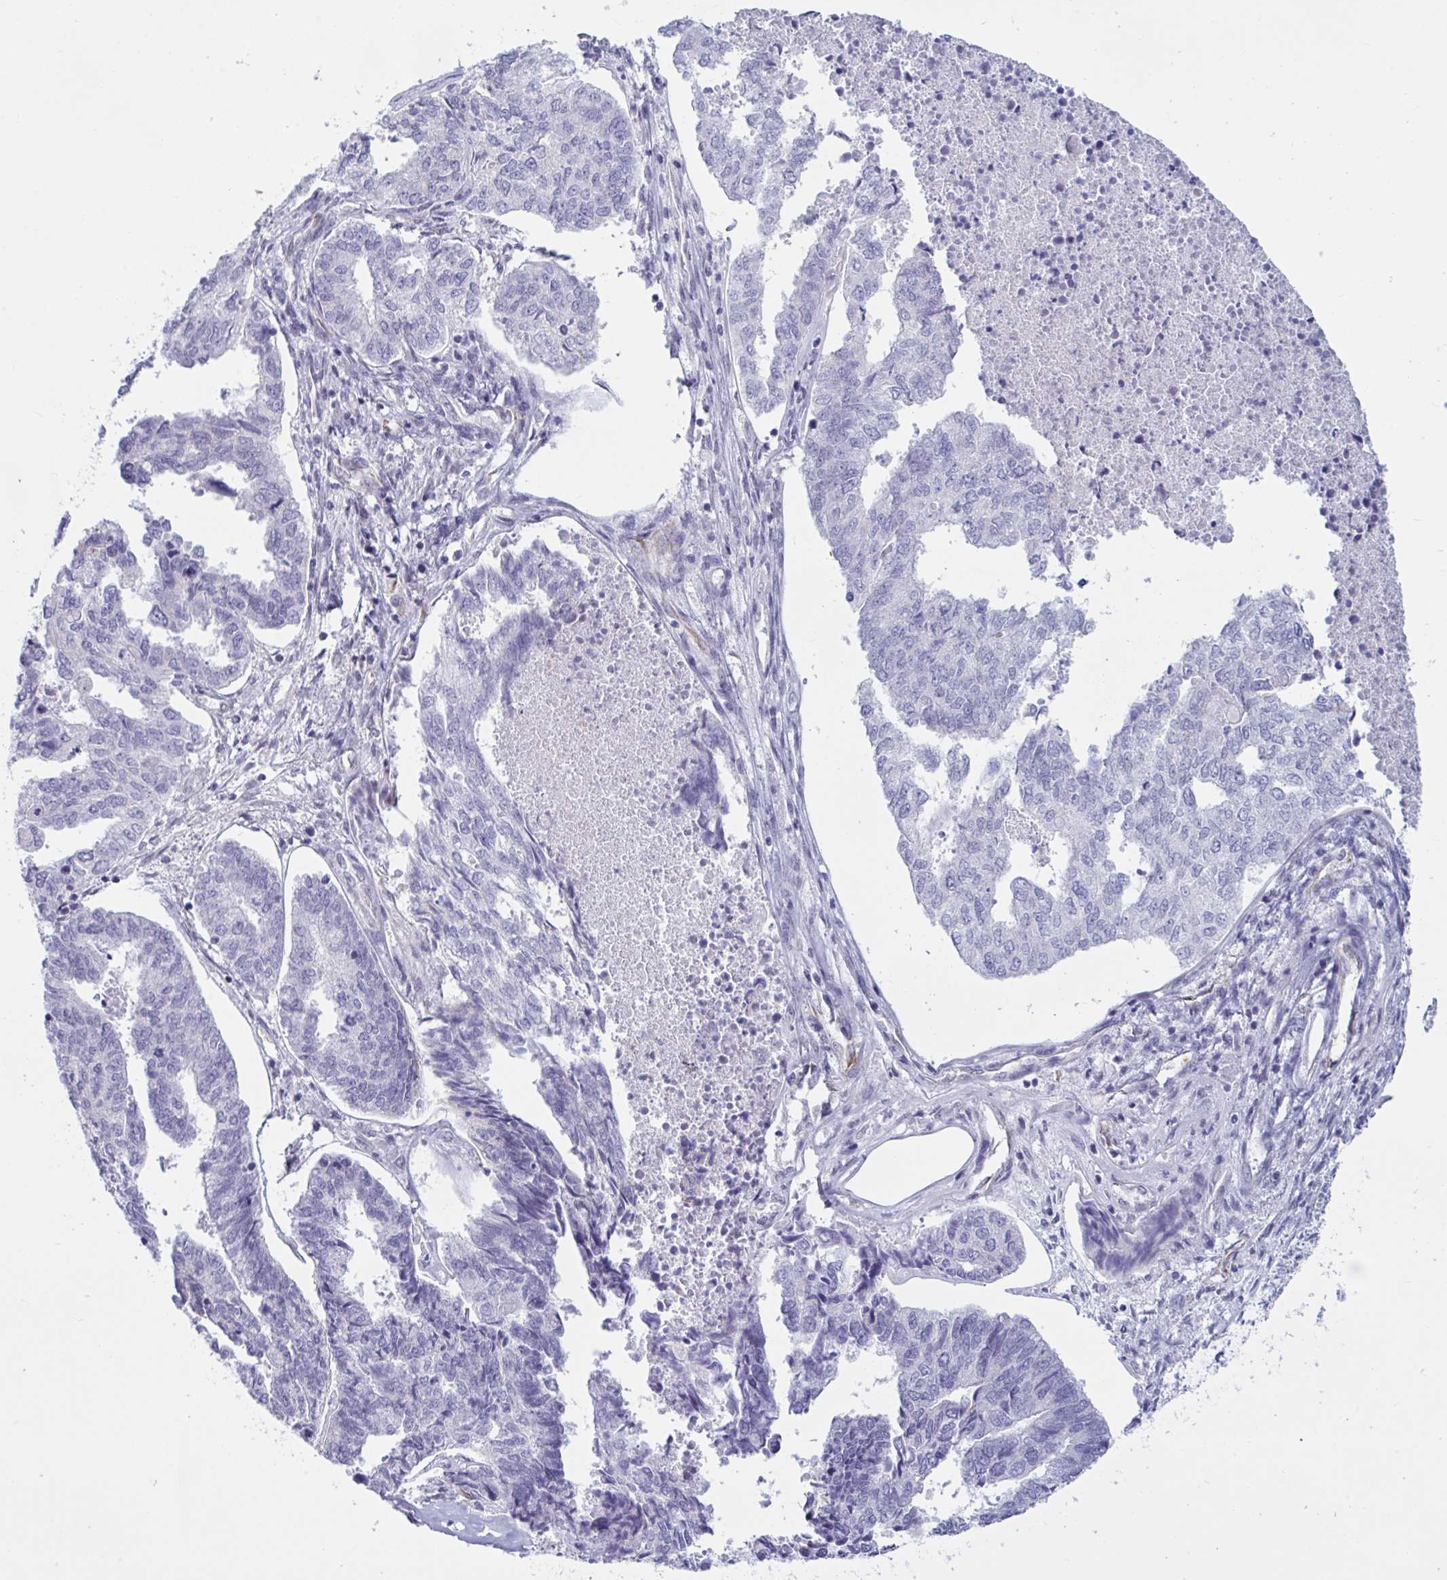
{"staining": {"intensity": "negative", "quantity": "none", "location": "none"}, "tissue": "endometrial cancer", "cell_type": "Tumor cells", "image_type": "cancer", "snomed": [{"axis": "morphology", "description": "Adenocarcinoma, NOS"}, {"axis": "topography", "description": "Endometrium"}], "caption": "Photomicrograph shows no protein expression in tumor cells of endometrial cancer tissue.", "gene": "TANK", "patient": {"sex": "female", "age": 73}}